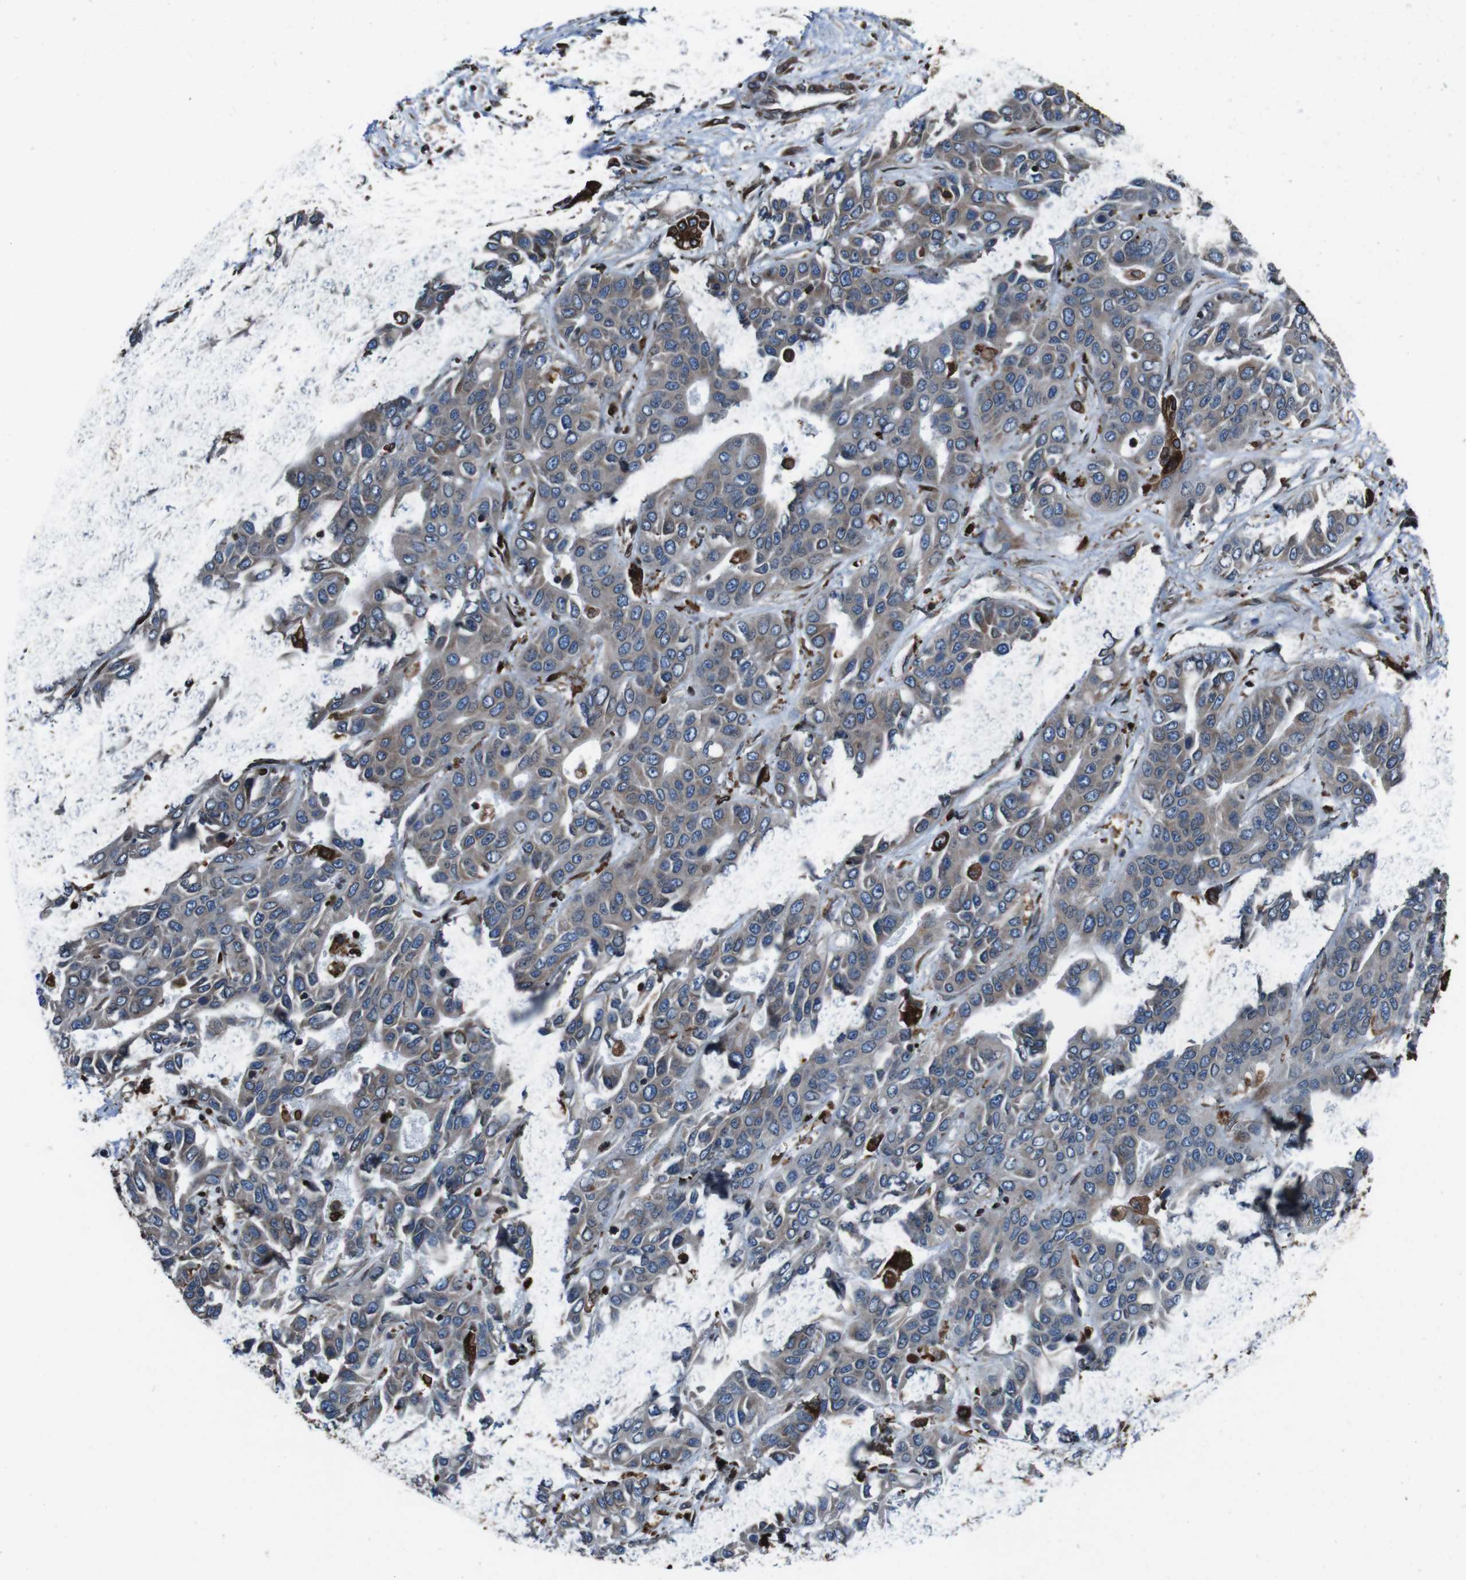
{"staining": {"intensity": "weak", "quantity": "25%-75%", "location": "cytoplasmic/membranous"}, "tissue": "liver cancer", "cell_type": "Tumor cells", "image_type": "cancer", "snomed": [{"axis": "morphology", "description": "Cholangiocarcinoma"}, {"axis": "topography", "description": "Liver"}], "caption": "Liver cholangiocarcinoma stained for a protein reveals weak cytoplasmic/membranous positivity in tumor cells.", "gene": "APMAP", "patient": {"sex": "female", "age": 52}}